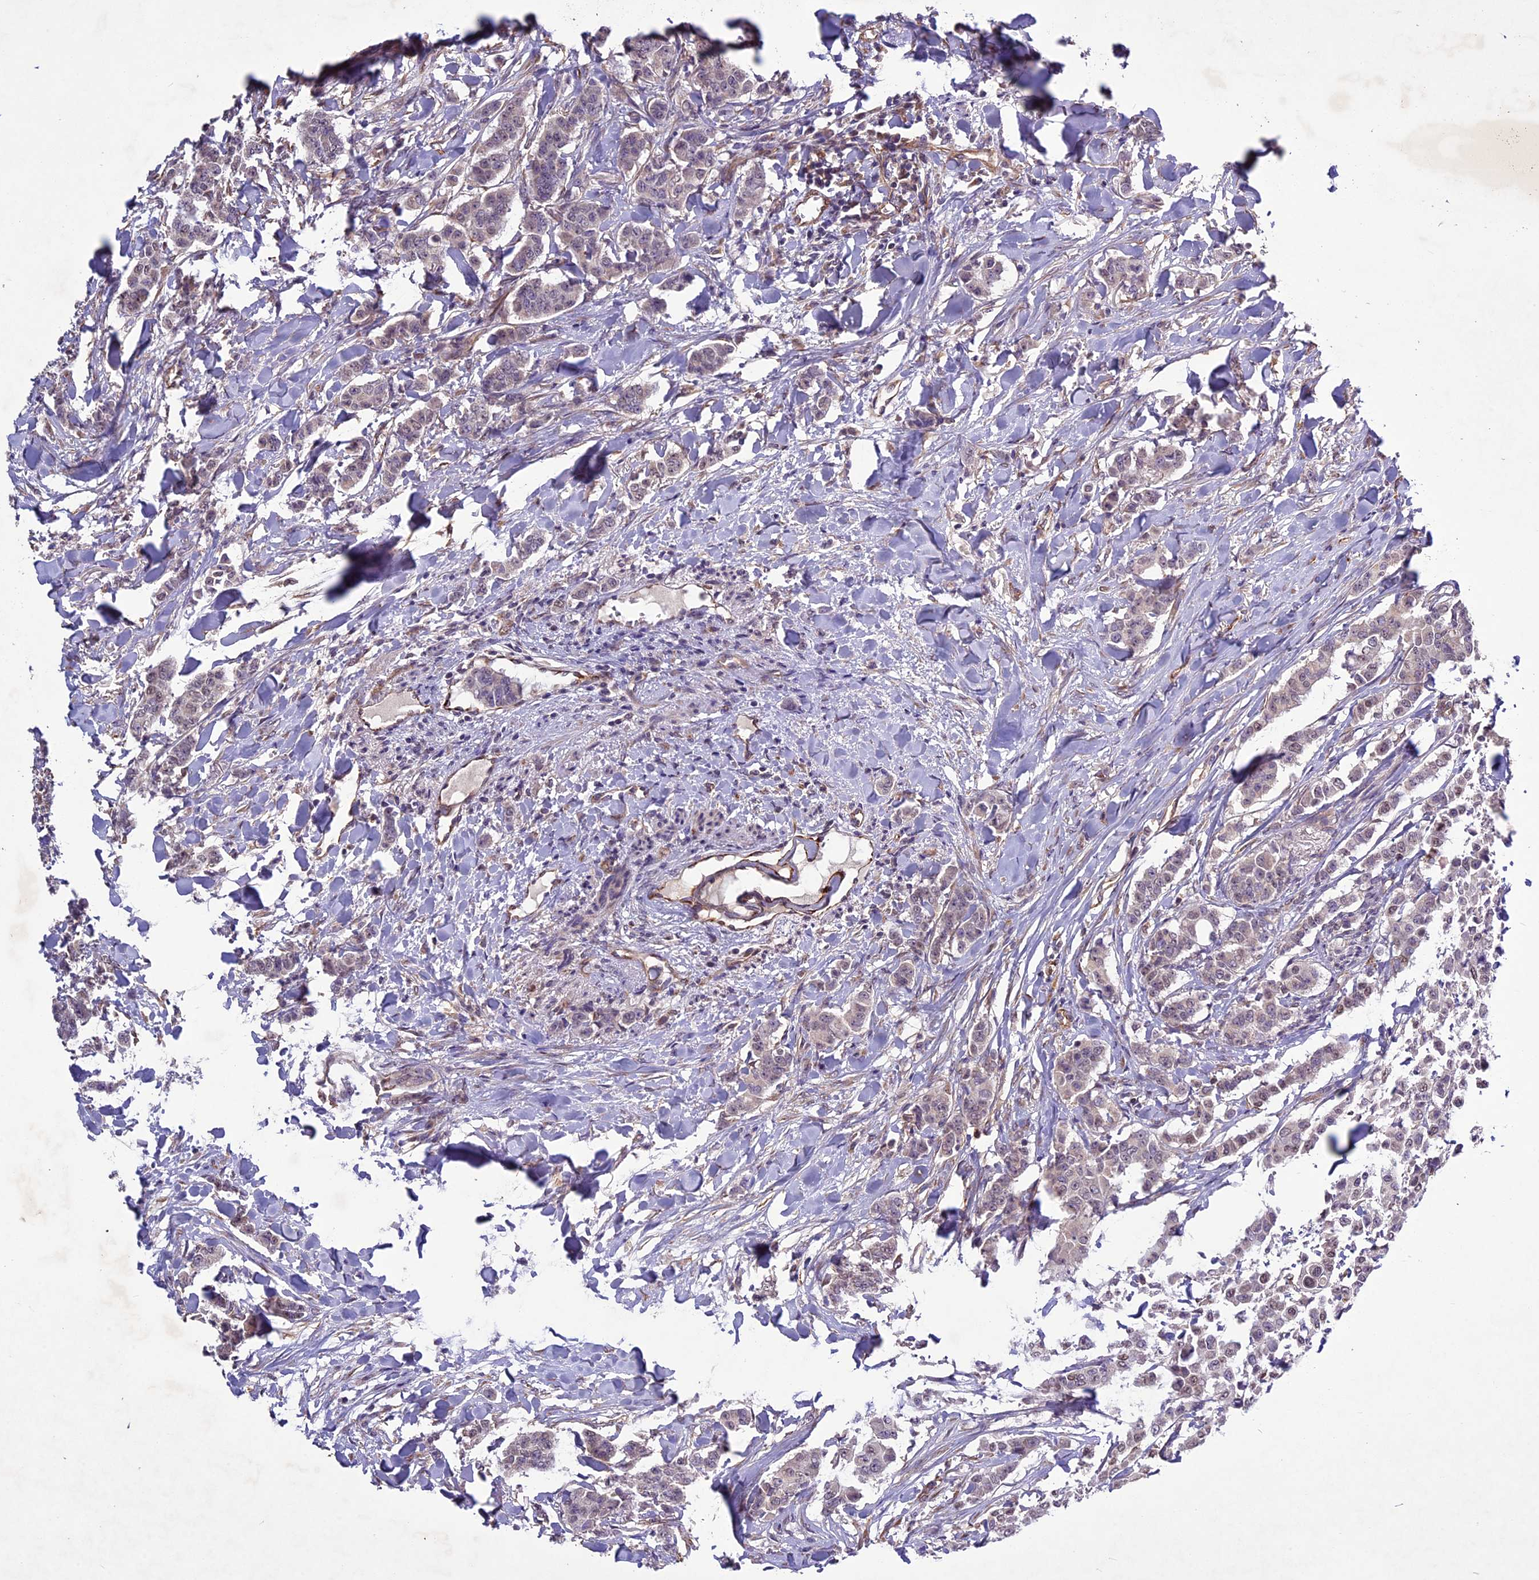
{"staining": {"intensity": "weak", "quantity": "25%-75%", "location": "cytoplasmic/membranous,nuclear"}, "tissue": "breast cancer", "cell_type": "Tumor cells", "image_type": "cancer", "snomed": [{"axis": "morphology", "description": "Duct carcinoma"}, {"axis": "topography", "description": "Breast"}], "caption": "Protein staining of breast cancer (invasive ductal carcinoma) tissue demonstrates weak cytoplasmic/membranous and nuclear expression in about 25%-75% of tumor cells.", "gene": "C3orf70", "patient": {"sex": "female", "age": 40}}